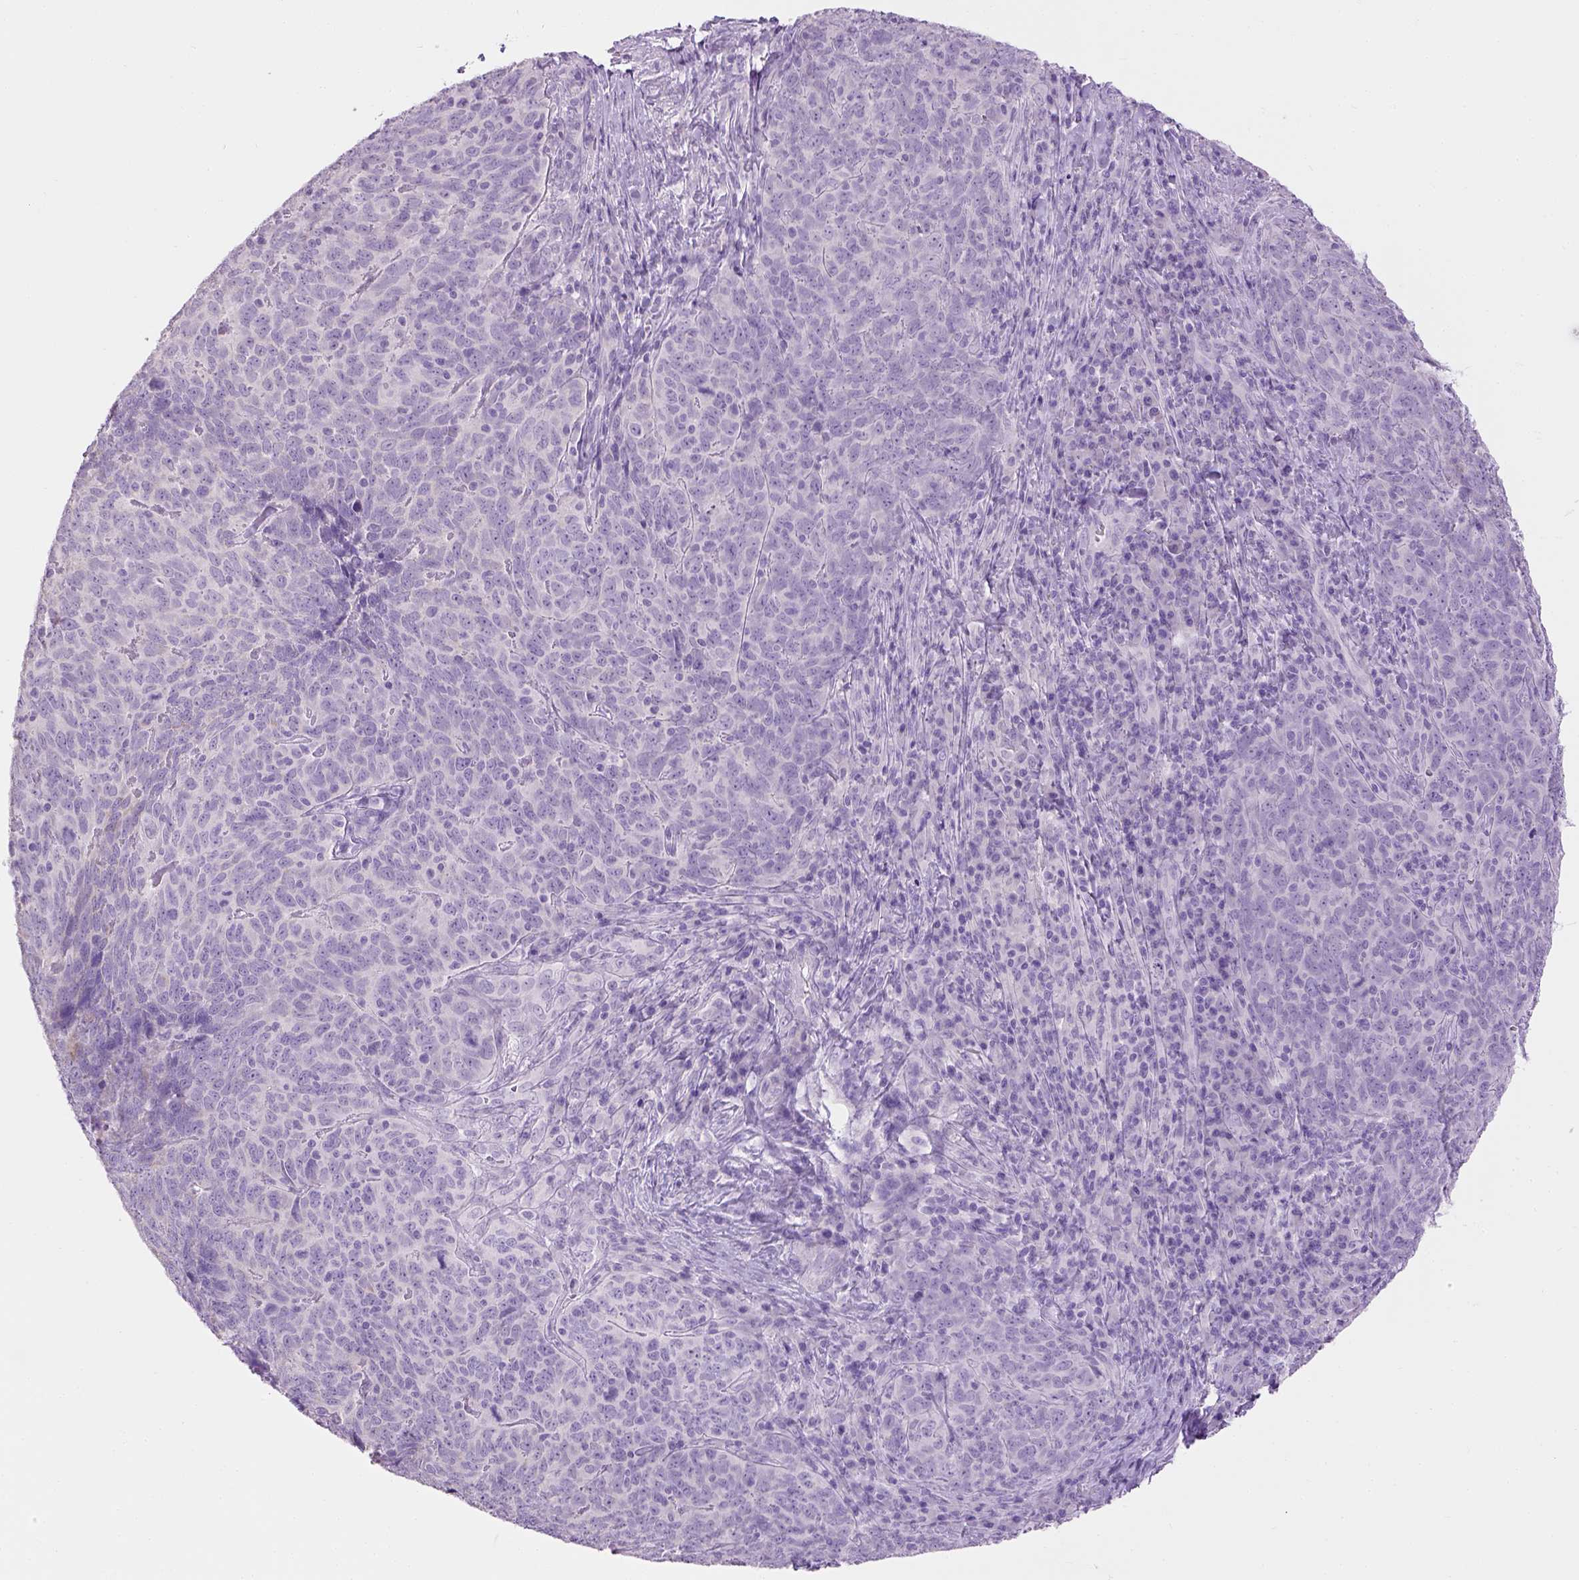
{"staining": {"intensity": "negative", "quantity": "none", "location": "none"}, "tissue": "skin cancer", "cell_type": "Tumor cells", "image_type": "cancer", "snomed": [{"axis": "morphology", "description": "Squamous cell carcinoma, NOS"}, {"axis": "topography", "description": "Skin"}, {"axis": "topography", "description": "Anal"}], "caption": "IHC micrograph of squamous cell carcinoma (skin) stained for a protein (brown), which demonstrates no staining in tumor cells. (IHC, brightfield microscopy, high magnification).", "gene": "CYP24A1", "patient": {"sex": "female", "age": 51}}